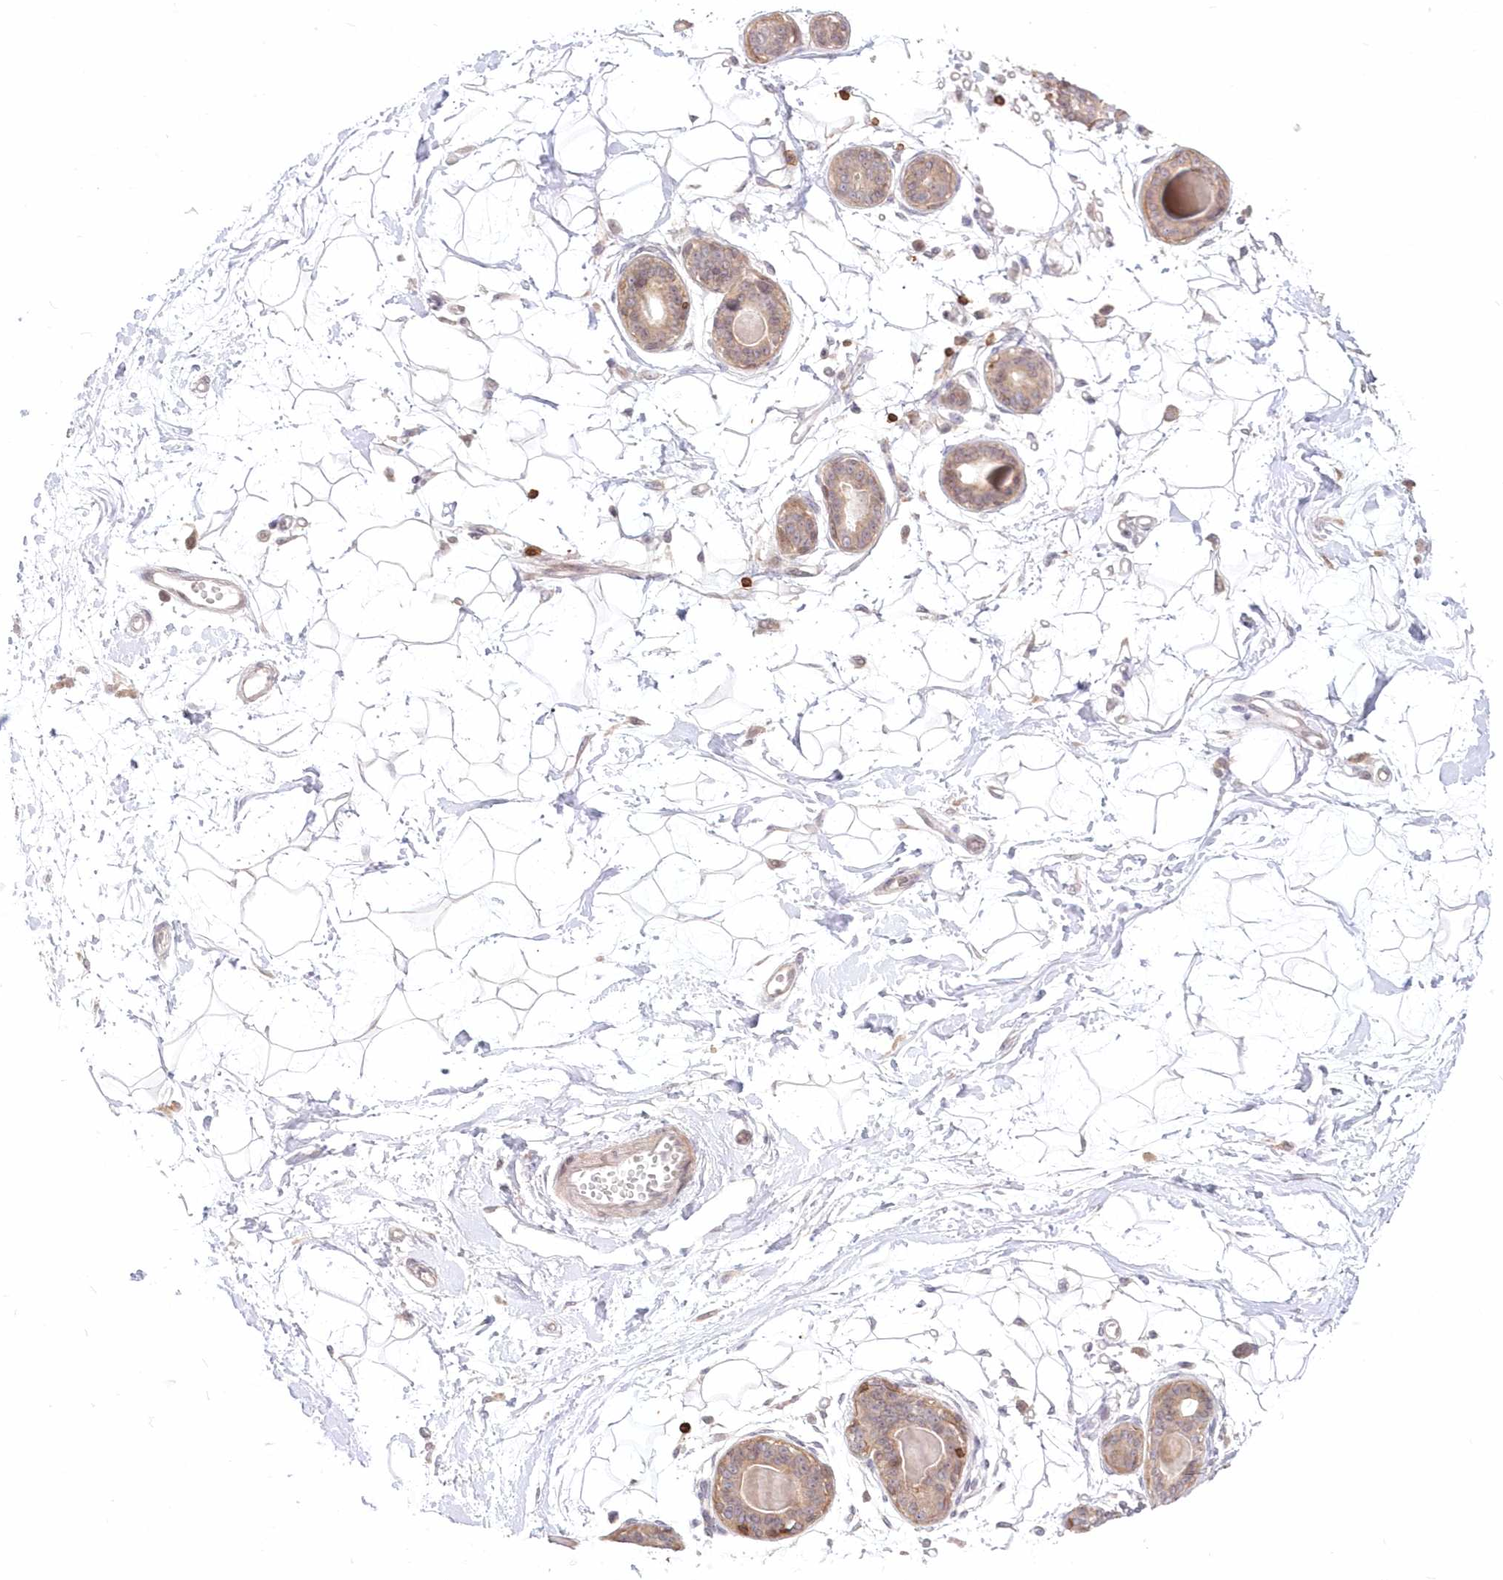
{"staining": {"intensity": "negative", "quantity": "none", "location": "none"}, "tissue": "breast", "cell_type": "Adipocytes", "image_type": "normal", "snomed": [{"axis": "morphology", "description": "Normal tissue, NOS"}, {"axis": "topography", "description": "Breast"}], "caption": "This is a image of IHC staining of unremarkable breast, which shows no positivity in adipocytes.", "gene": "MTMR3", "patient": {"sex": "female", "age": 45}}